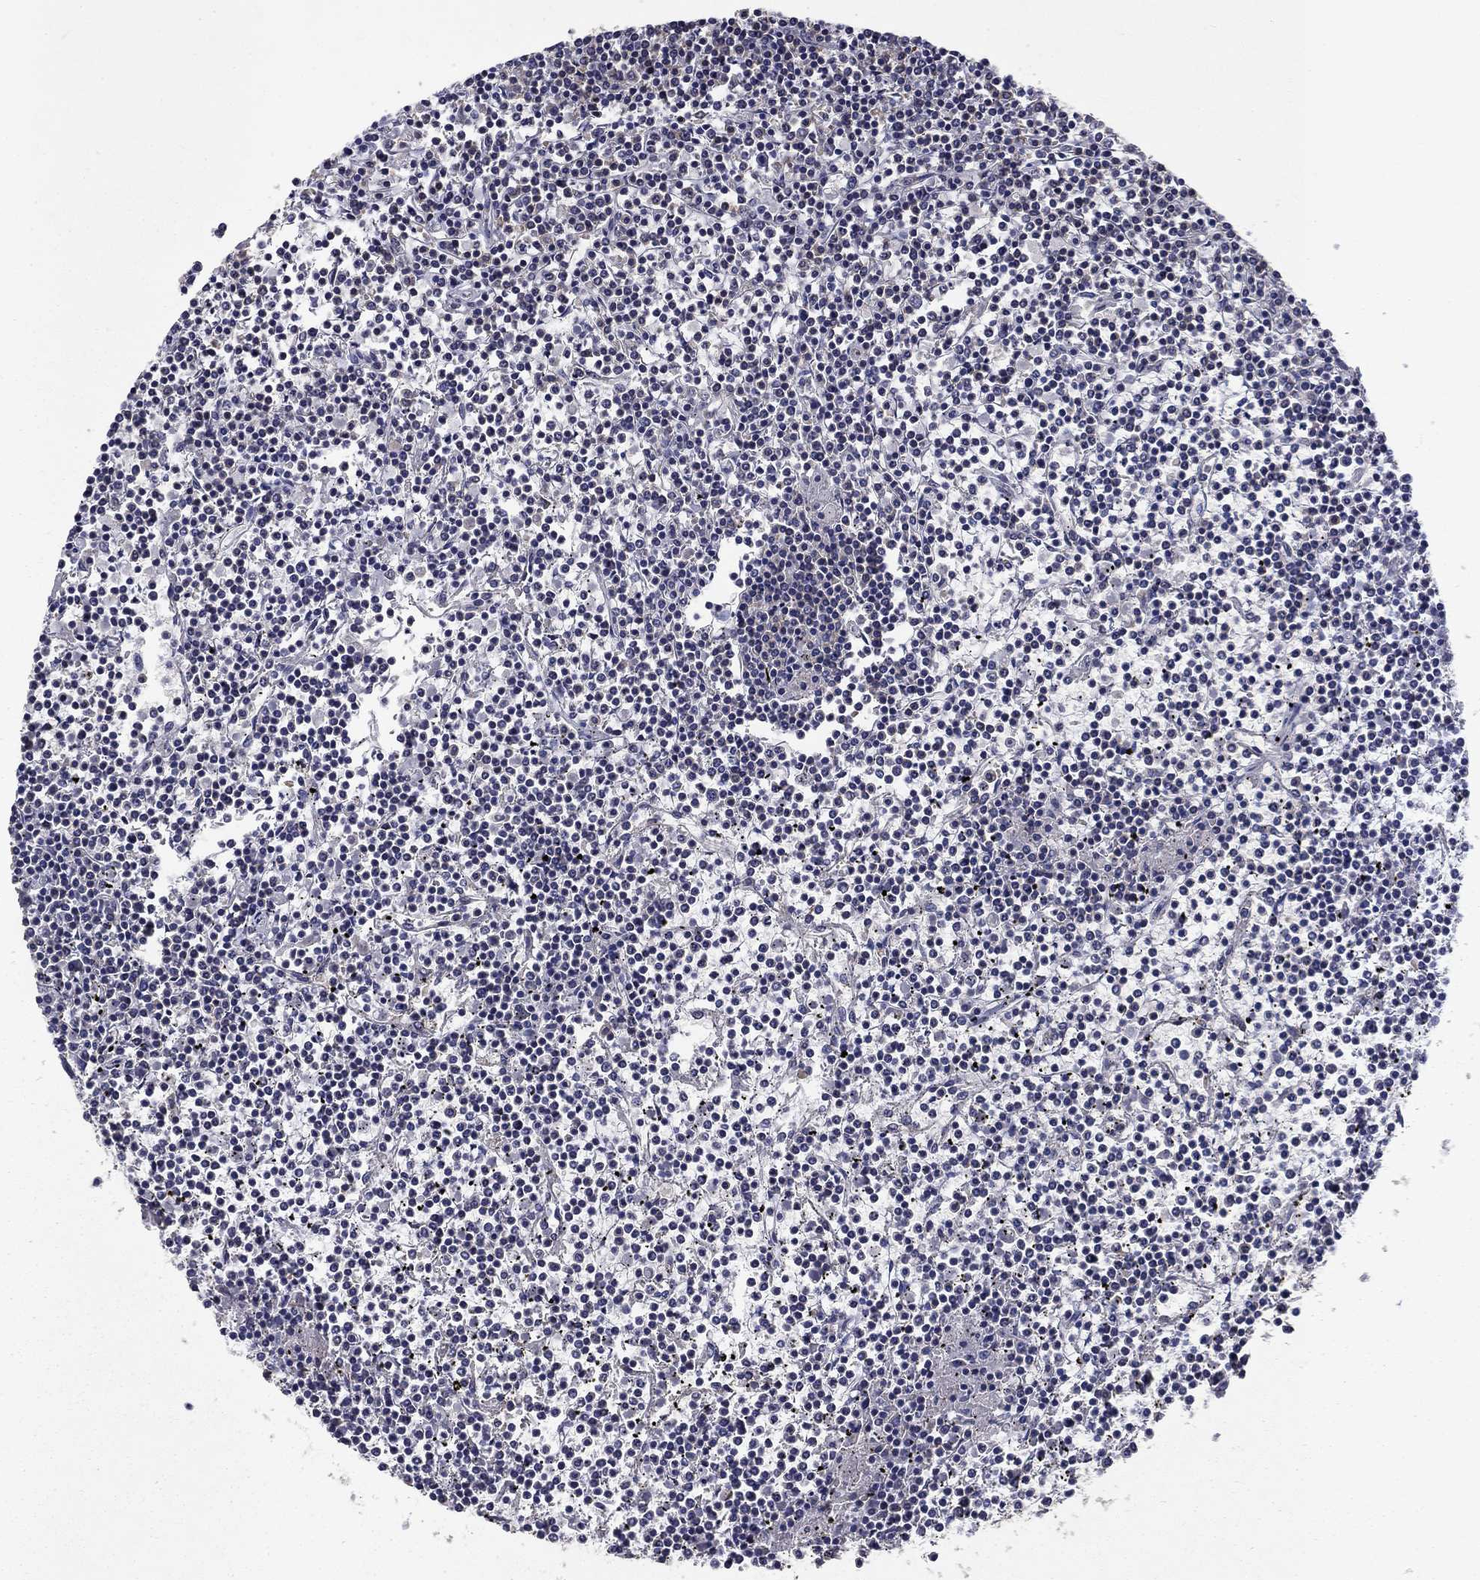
{"staining": {"intensity": "negative", "quantity": "none", "location": "none"}, "tissue": "lymphoma", "cell_type": "Tumor cells", "image_type": "cancer", "snomed": [{"axis": "morphology", "description": "Malignant lymphoma, non-Hodgkin's type, Low grade"}, {"axis": "topography", "description": "Spleen"}], "caption": "High power microscopy photomicrograph of an immunohistochemistry micrograph of malignant lymphoma, non-Hodgkin's type (low-grade), revealing no significant positivity in tumor cells. Brightfield microscopy of immunohistochemistry (IHC) stained with DAB (3,3'-diaminobenzidine) (brown) and hematoxylin (blue), captured at high magnification.", "gene": "GLTP", "patient": {"sex": "female", "age": 19}}